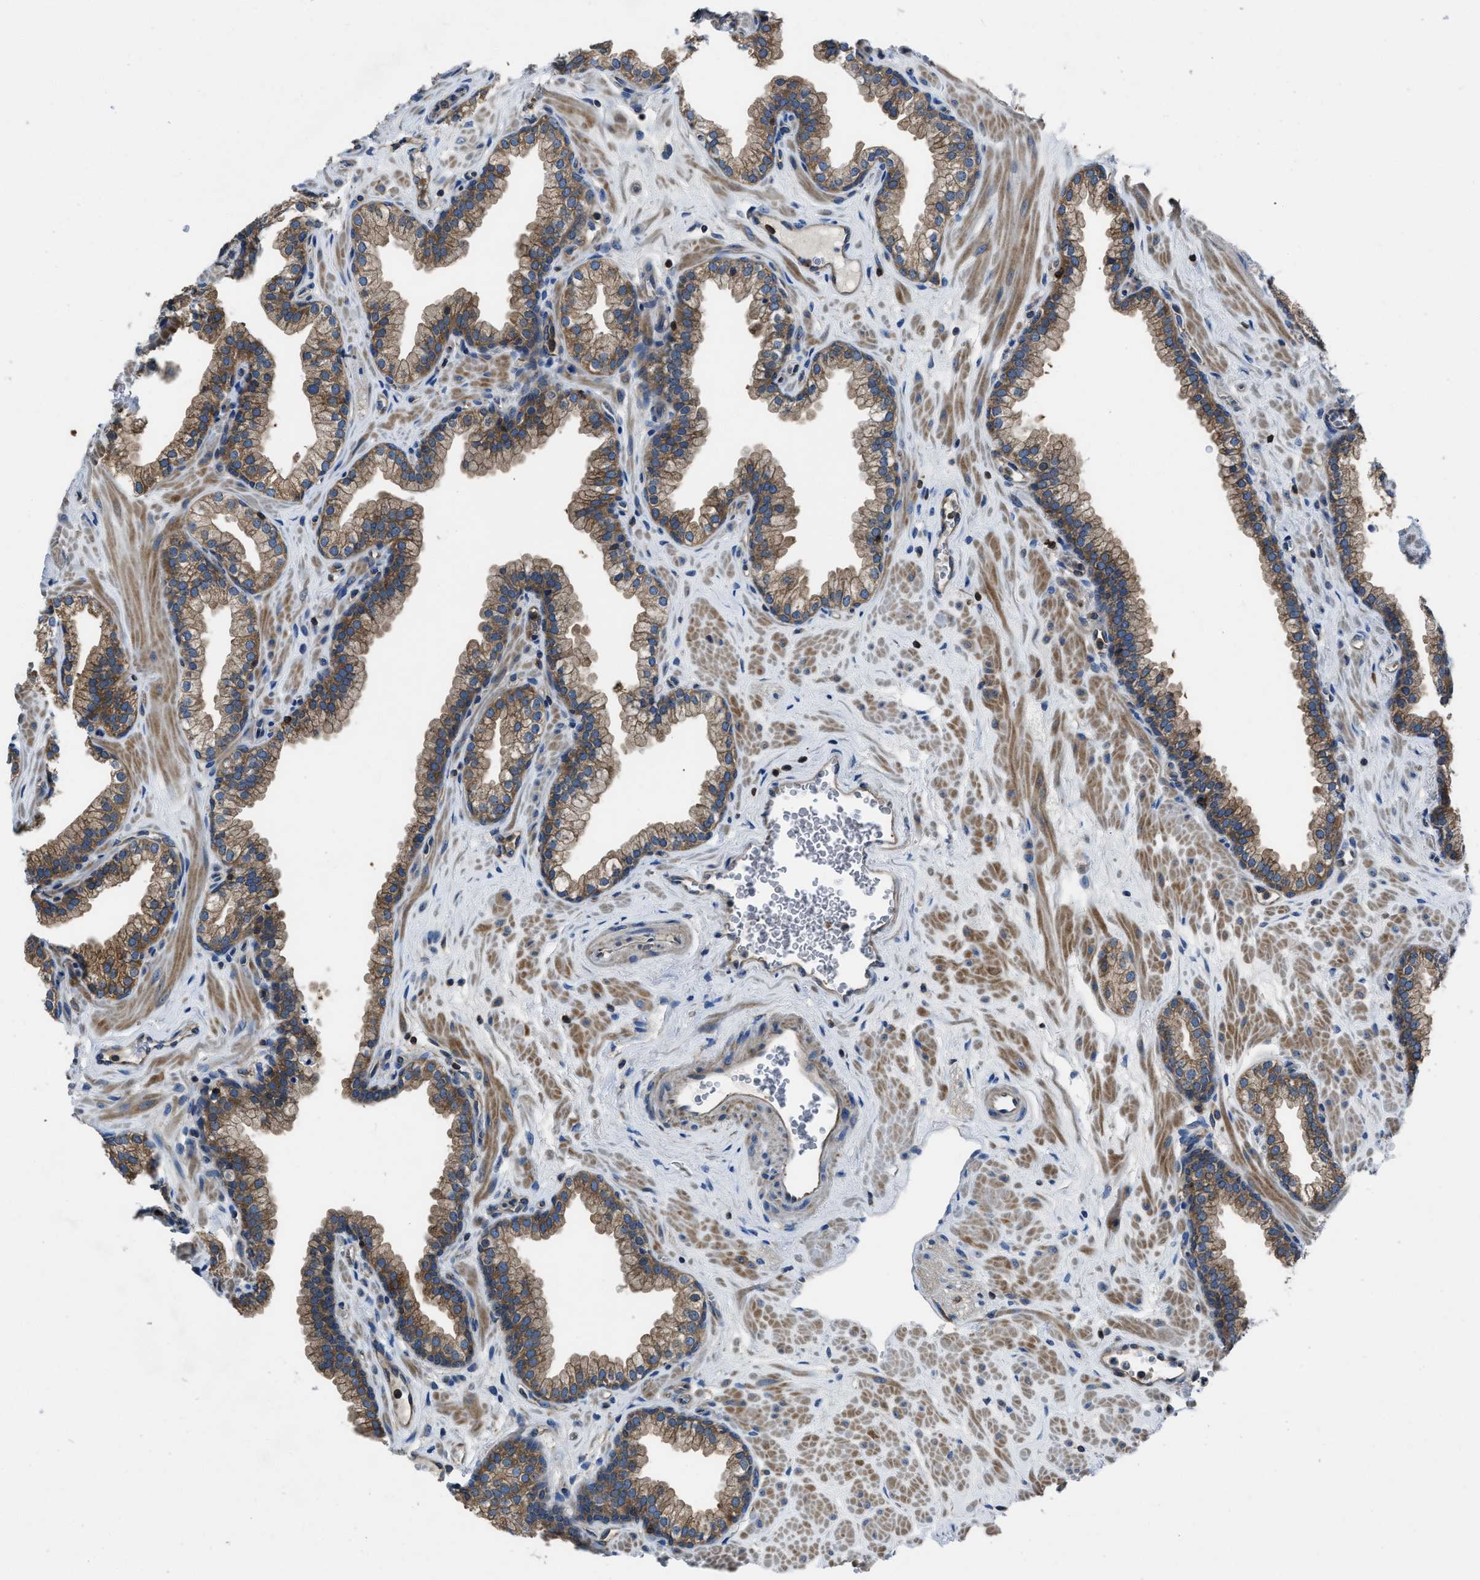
{"staining": {"intensity": "moderate", "quantity": ">75%", "location": "cytoplasmic/membranous"}, "tissue": "prostate", "cell_type": "Glandular cells", "image_type": "normal", "snomed": [{"axis": "morphology", "description": "Normal tissue, NOS"}, {"axis": "morphology", "description": "Urothelial carcinoma, Low grade"}, {"axis": "topography", "description": "Urinary bladder"}, {"axis": "topography", "description": "Prostate"}], "caption": "There is medium levels of moderate cytoplasmic/membranous staining in glandular cells of benign prostate, as demonstrated by immunohistochemical staining (brown color).", "gene": "YARS1", "patient": {"sex": "male", "age": 60}}